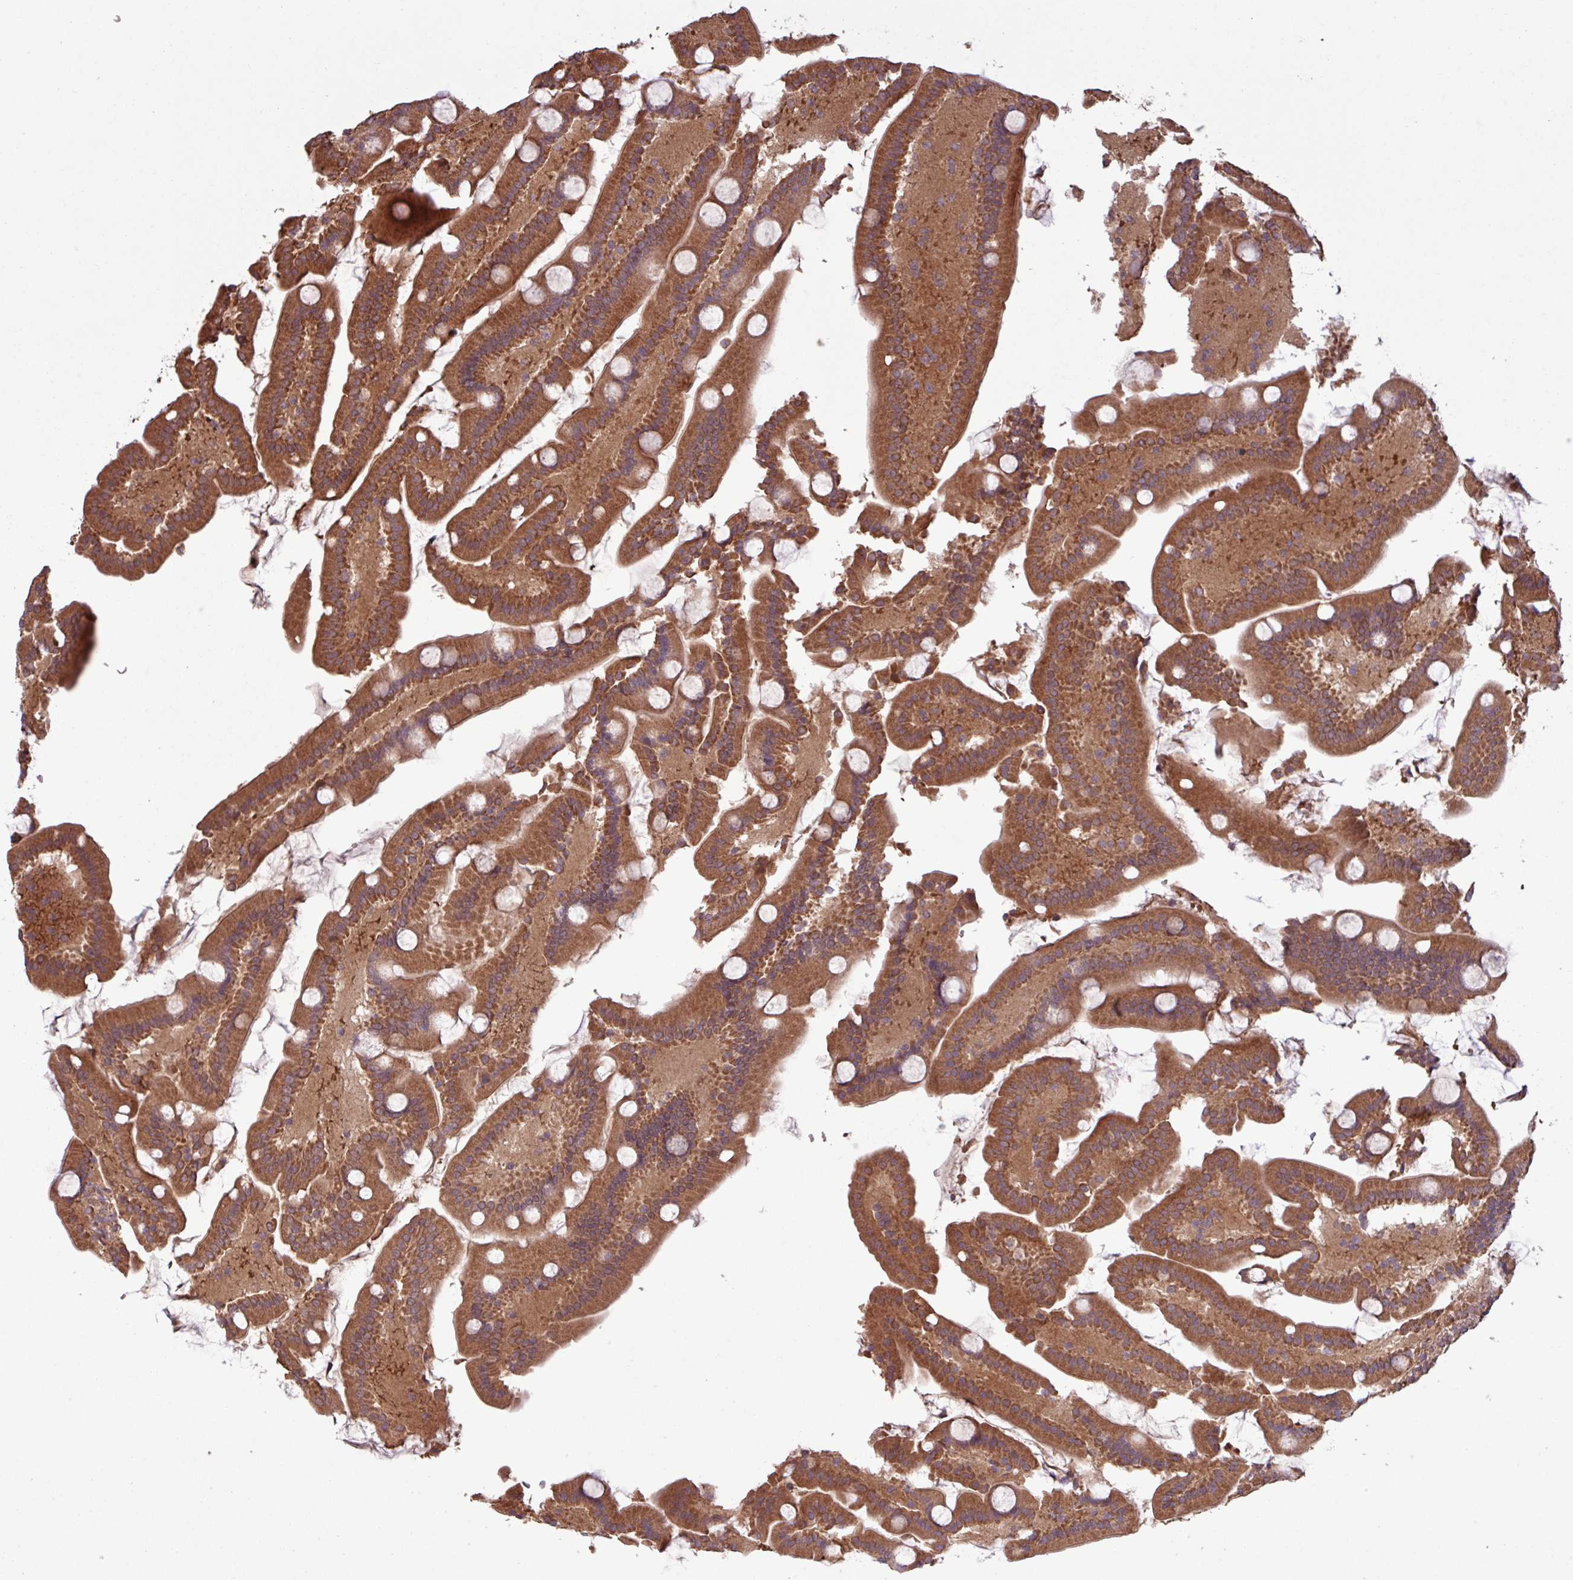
{"staining": {"intensity": "strong", "quantity": ">75%", "location": "cytoplasmic/membranous"}, "tissue": "duodenum", "cell_type": "Glandular cells", "image_type": "normal", "snomed": [{"axis": "morphology", "description": "Normal tissue, NOS"}, {"axis": "topography", "description": "Duodenum"}], "caption": "DAB immunohistochemical staining of unremarkable human duodenum displays strong cytoplasmic/membranous protein positivity in about >75% of glandular cells.", "gene": "TRABD2A", "patient": {"sex": "male", "age": 55}}